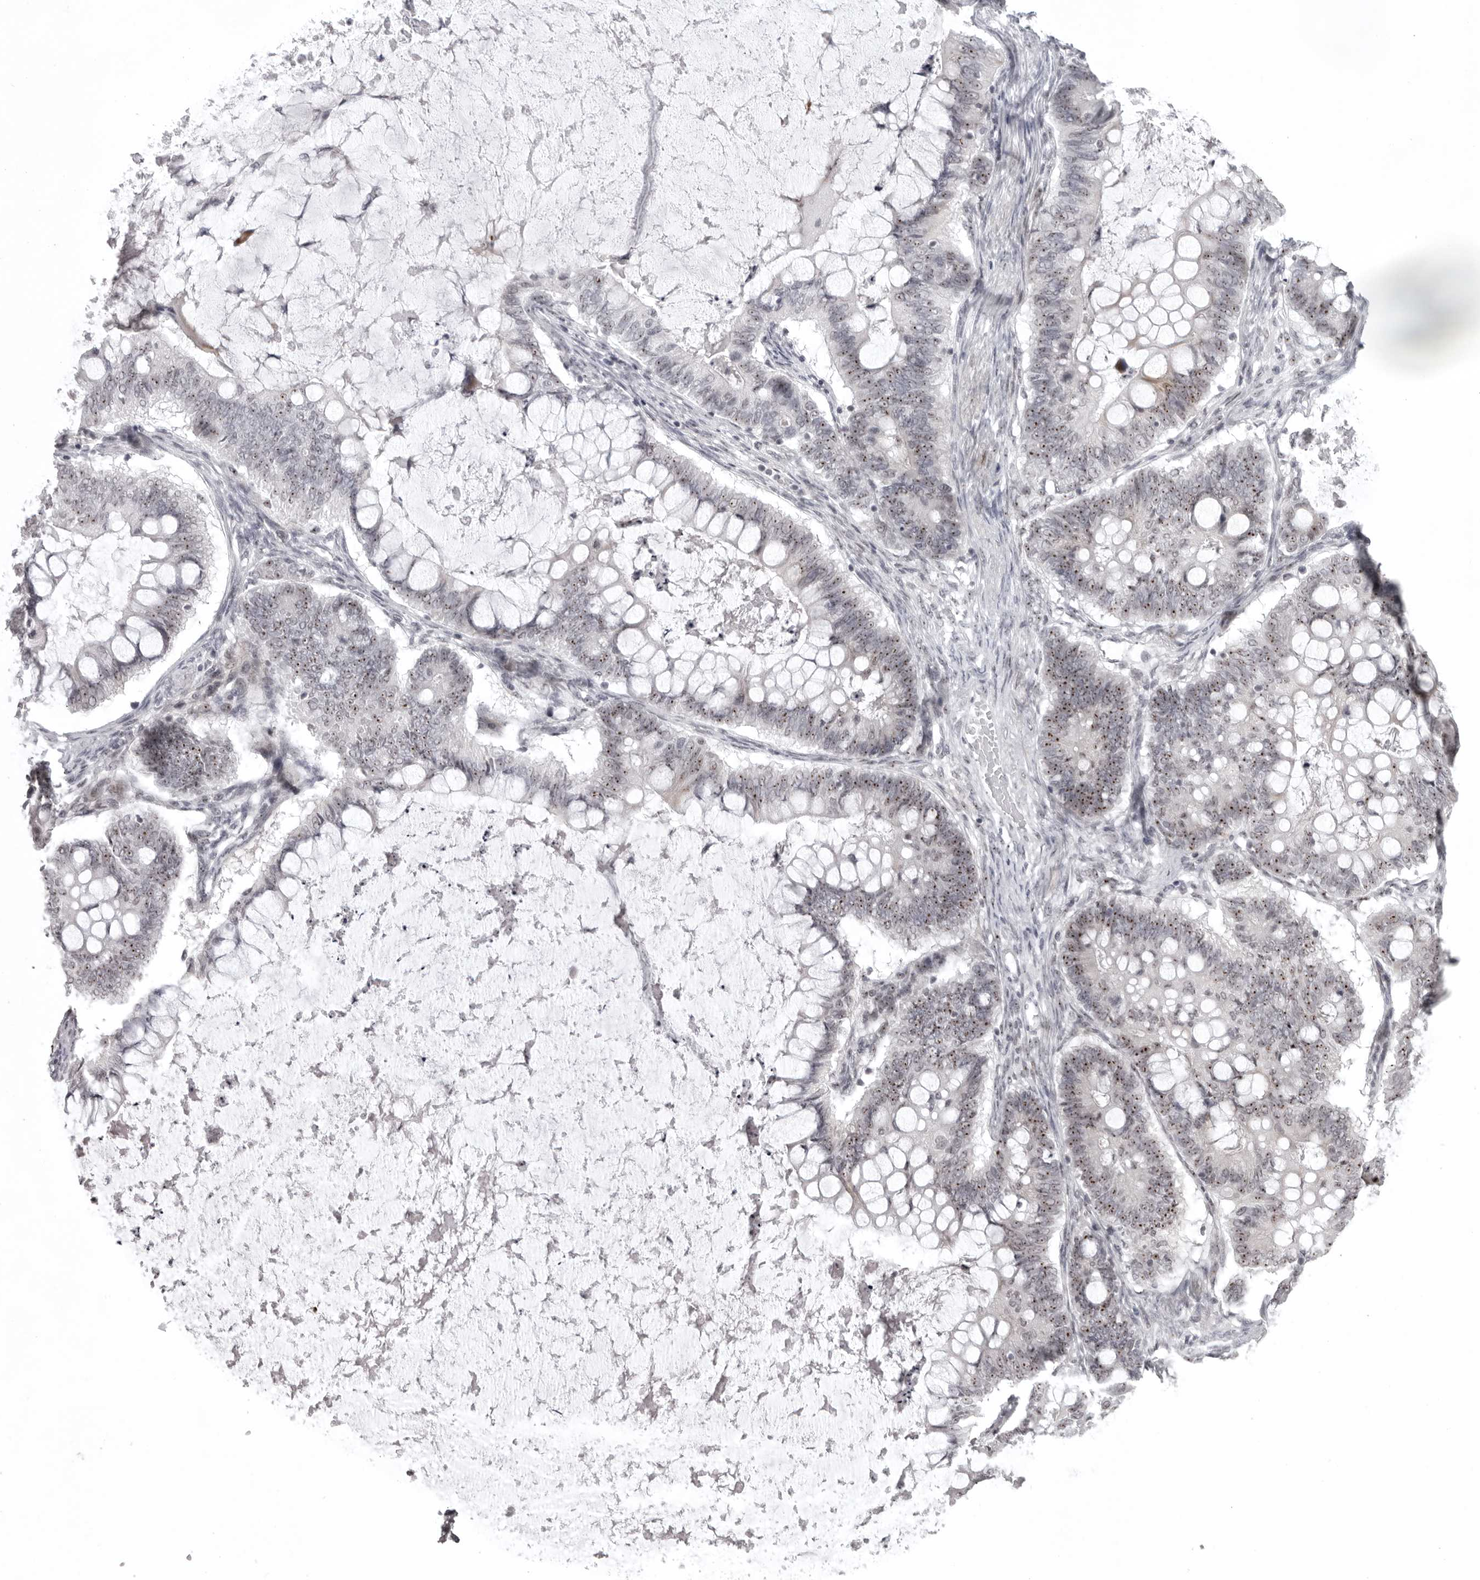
{"staining": {"intensity": "moderate", "quantity": ">75%", "location": "nuclear"}, "tissue": "ovarian cancer", "cell_type": "Tumor cells", "image_type": "cancer", "snomed": [{"axis": "morphology", "description": "Cystadenocarcinoma, mucinous, NOS"}, {"axis": "topography", "description": "Ovary"}], "caption": "This image reveals mucinous cystadenocarcinoma (ovarian) stained with immunohistochemistry to label a protein in brown. The nuclear of tumor cells show moderate positivity for the protein. Nuclei are counter-stained blue.", "gene": "HELZ", "patient": {"sex": "female", "age": 61}}